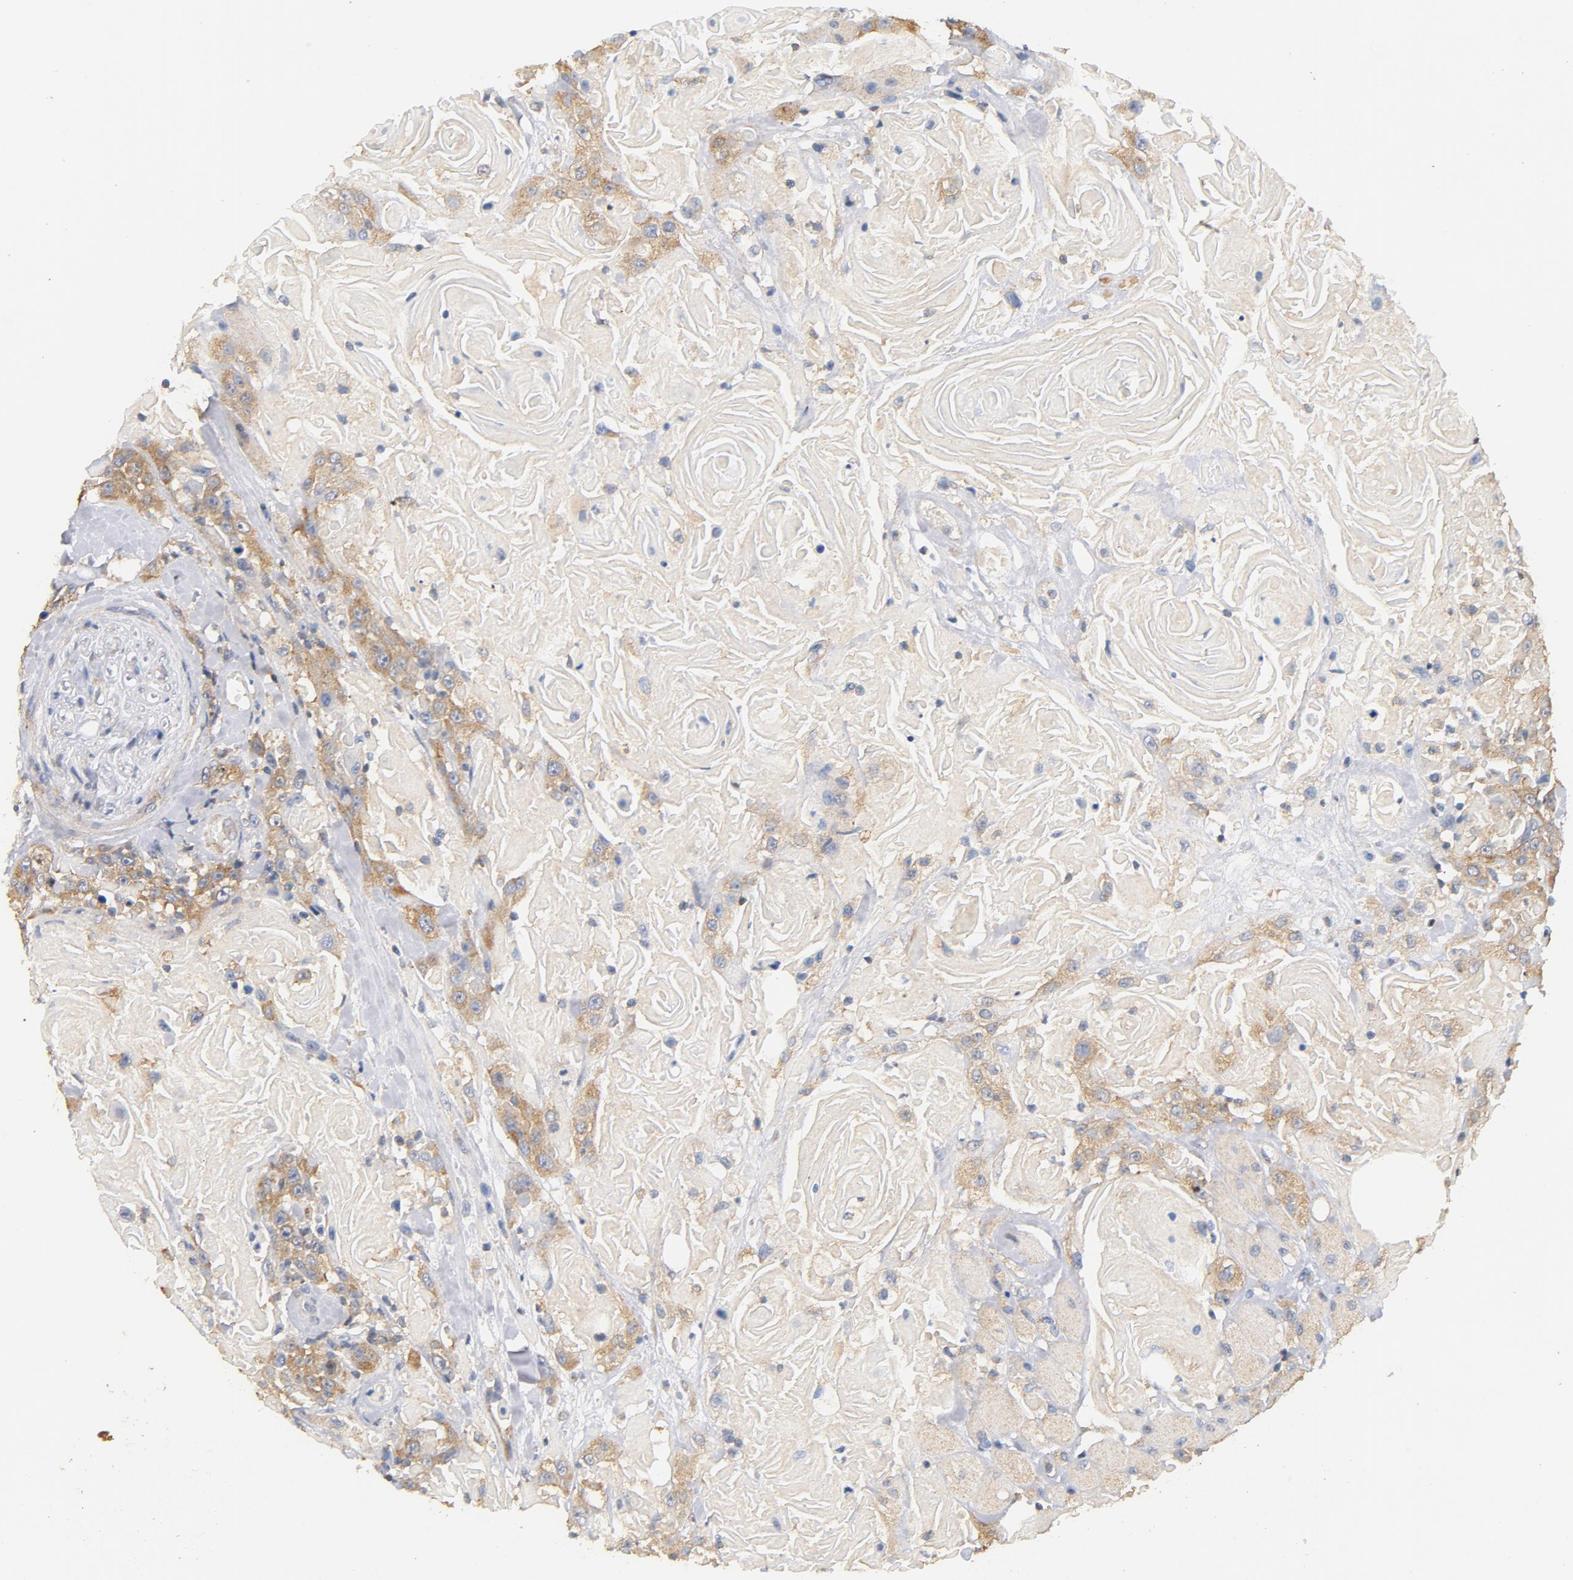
{"staining": {"intensity": "moderate", "quantity": ">75%", "location": "cytoplasmic/membranous"}, "tissue": "head and neck cancer", "cell_type": "Tumor cells", "image_type": "cancer", "snomed": [{"axis": "morphology", "description": "Squamous cell carcinoma, NOS"}, {"axis": "topography", "description": "Head-Neck"}], "caption": "Immunohistochemical staining of head and neck squamous cell carcinoma exhibits moderate cytoplasmic/membranous protein staining in approximately >75% of tumor cells.", "gene": "DDX6", "patient": {"sex": "female", "age": 84}}